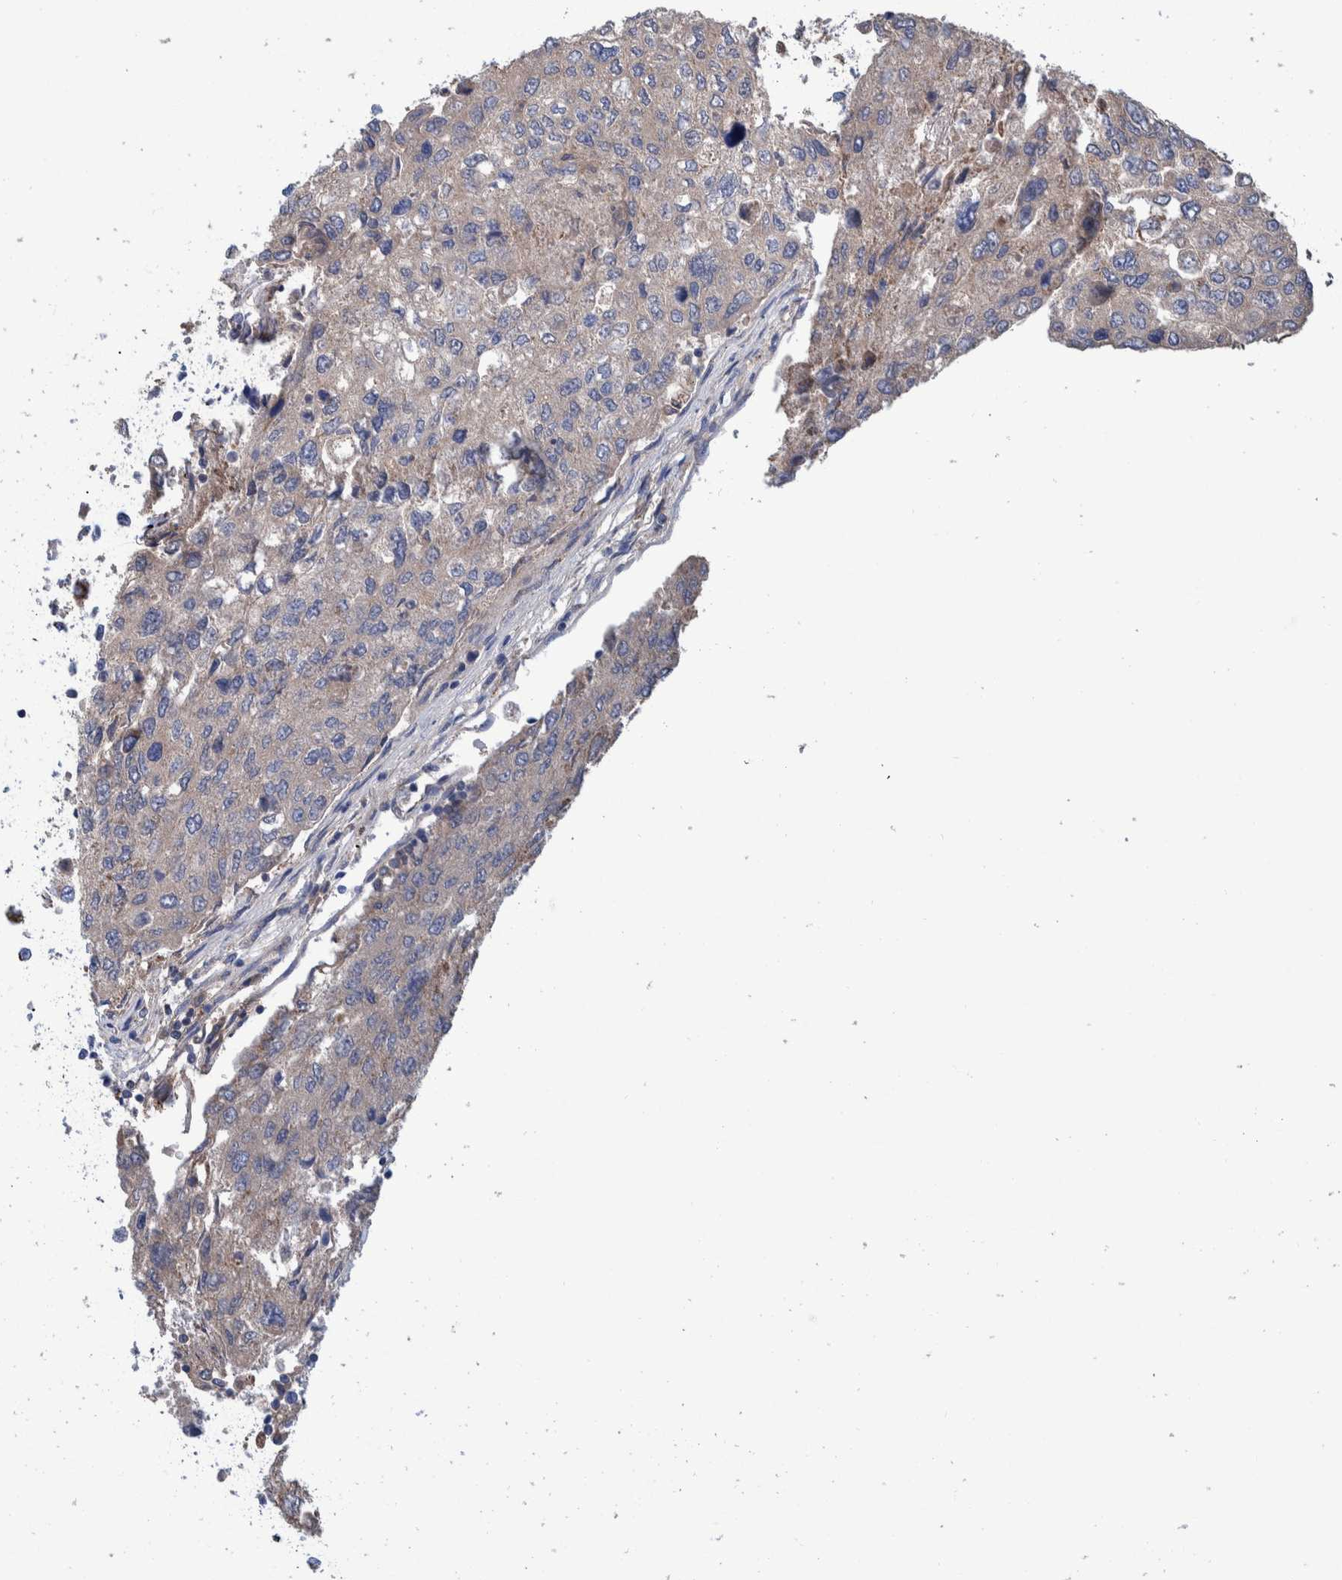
{"staining": {"intensity": "weak", "quantity": "<25%", "location": "cytoplasmic/membranous"}, "tissue": "urothelial cancer", "cell_type": "Tumor cells", "image_type": "cancer", "snomed": [{"axis": "morphology", "description": "Urothelial carcinoma, High grade"}, {"axis": "topography", "description": "Lymph node"}, {"axis": "topography", "description": "Urinary bladder"}], "caption": "Tumor cells are negative for brown protein staining in urothelial cancer.", "gene": "DECR1", "patient": {"sex": "male", "age": 51}}